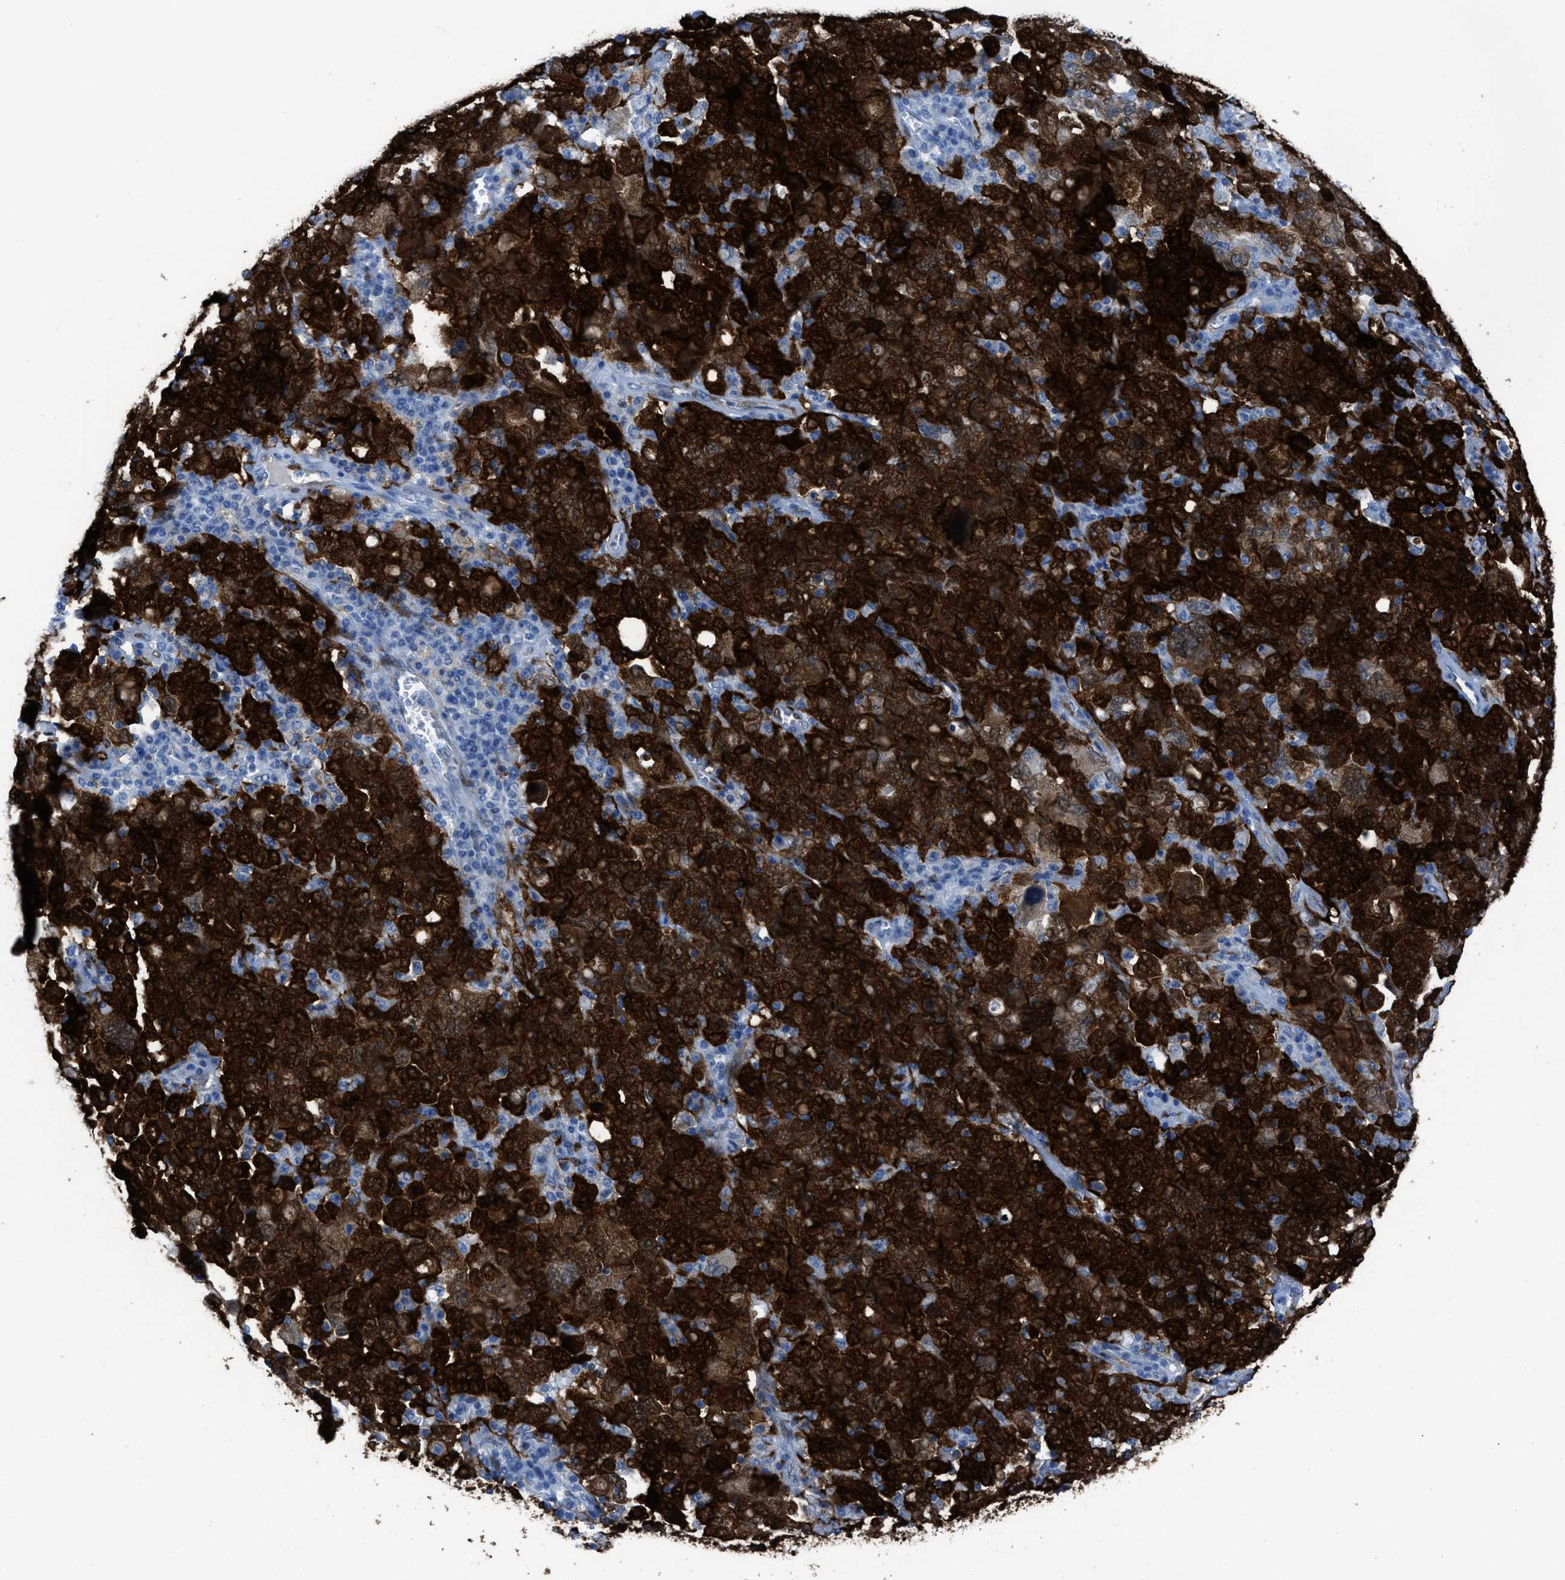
{"staining": {"intensity": "strong", "quantity": ">75%", "location": "cytoplasmic/membranous,nuclear"}, "tissue": "ovarian cancer", "cell_type": "Tumor cells", "image_type": "cancer", "snomed": [{"axis": "morphology", "description": "Carcinoma, endometroid"}, {"axis": "topography", "description": "Ovary"}], "caption": "Immunohistochemical staining of human ovarian cancer (endometroid carcinoma) demonstrates high levels of strong cytoplasmic/membranous and nuclear positivity in about >75% of tumor cells.", "gene": "CDKN2A", "patient": {"sex": "female", "age": 62}}